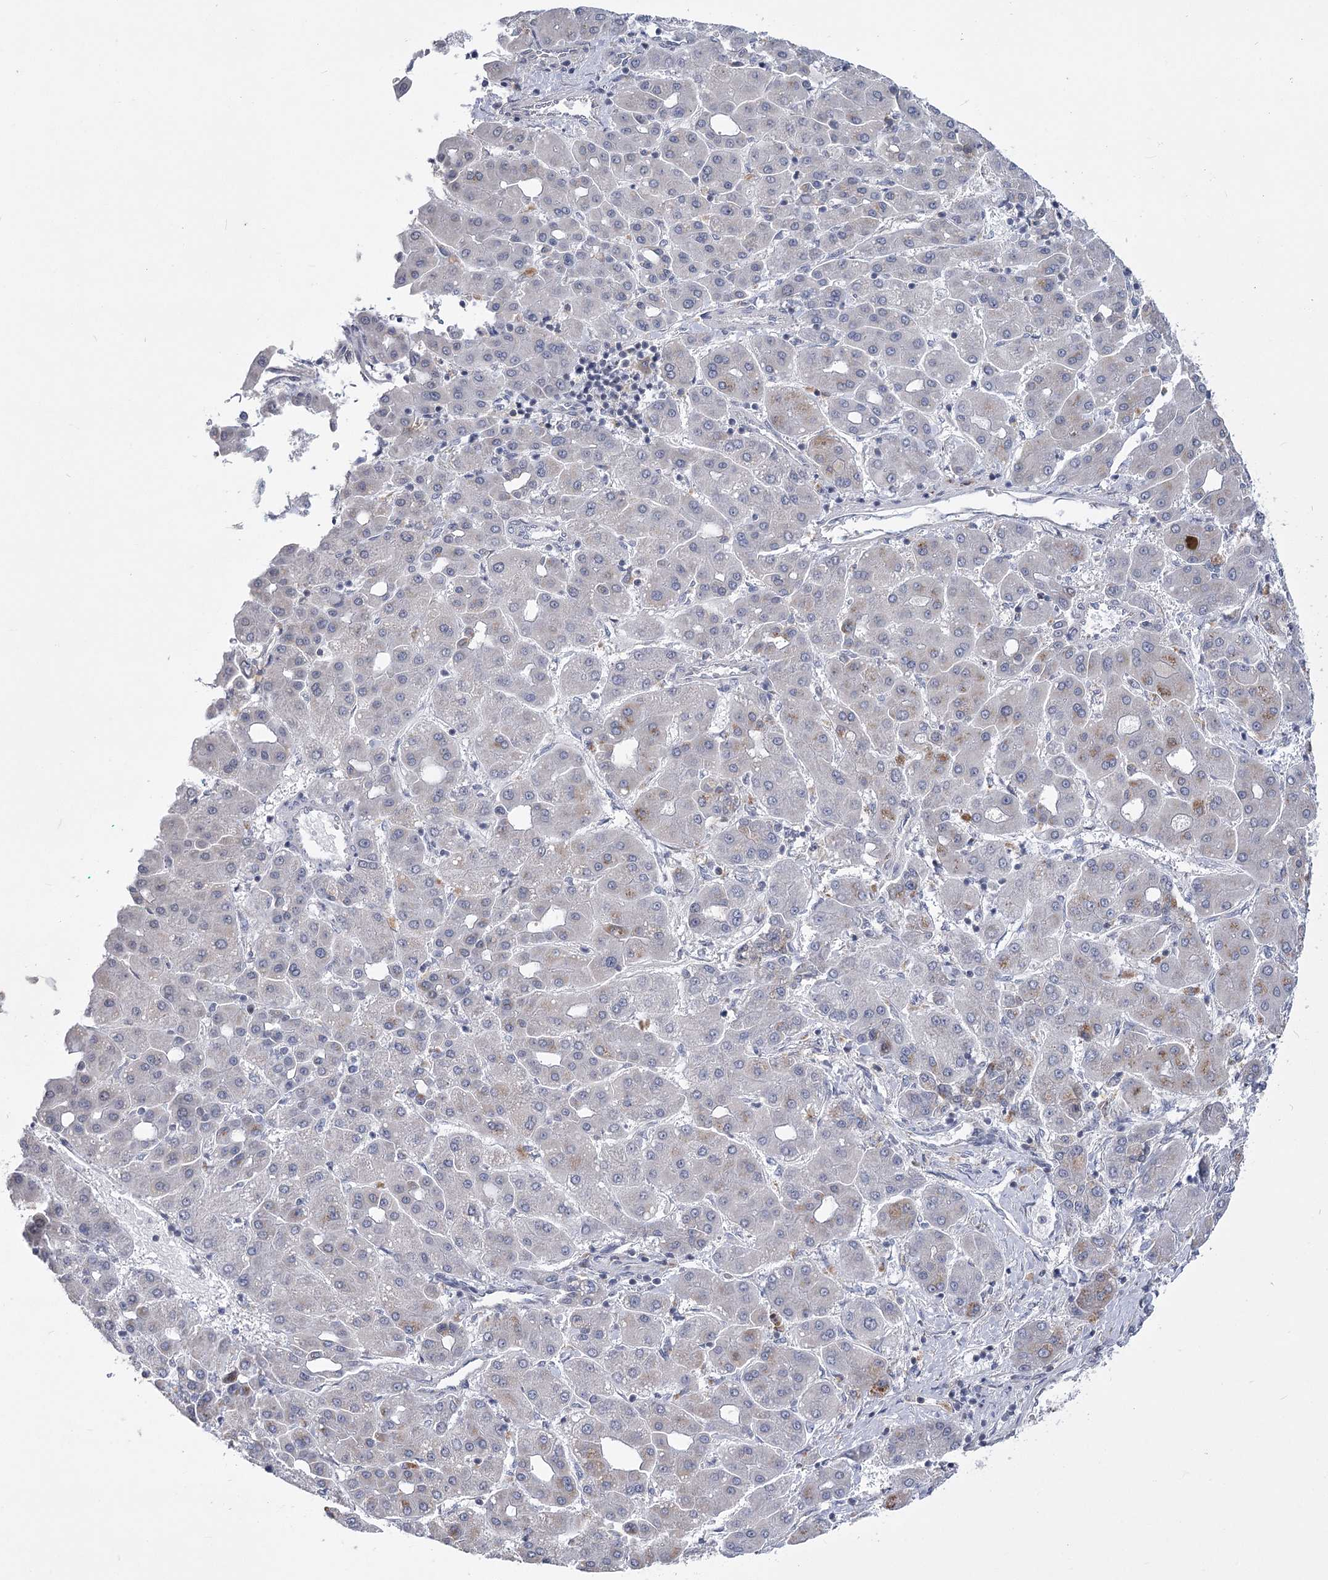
{"staining": {"intensity": "weak", "quantity": "<25%", "location": "cytoplasmic/membranous"}, "tissue": "liver cancer", "cell_type": "Tumor cells", "image_type": "cancer", "snomed": [{"axis": "morphology", "description": "Carcinoma, Hepatocellular, NOS"}, {"axis": "topography", "description": "Liver"}], "caption": "The immunohistochemistry histopathology image has no significant expression in tumor cells of liver cancer (hepatocellular carcinoma) tissue.", "gene": "PDHB", "patient": {"sex": "male", "age": 65}}